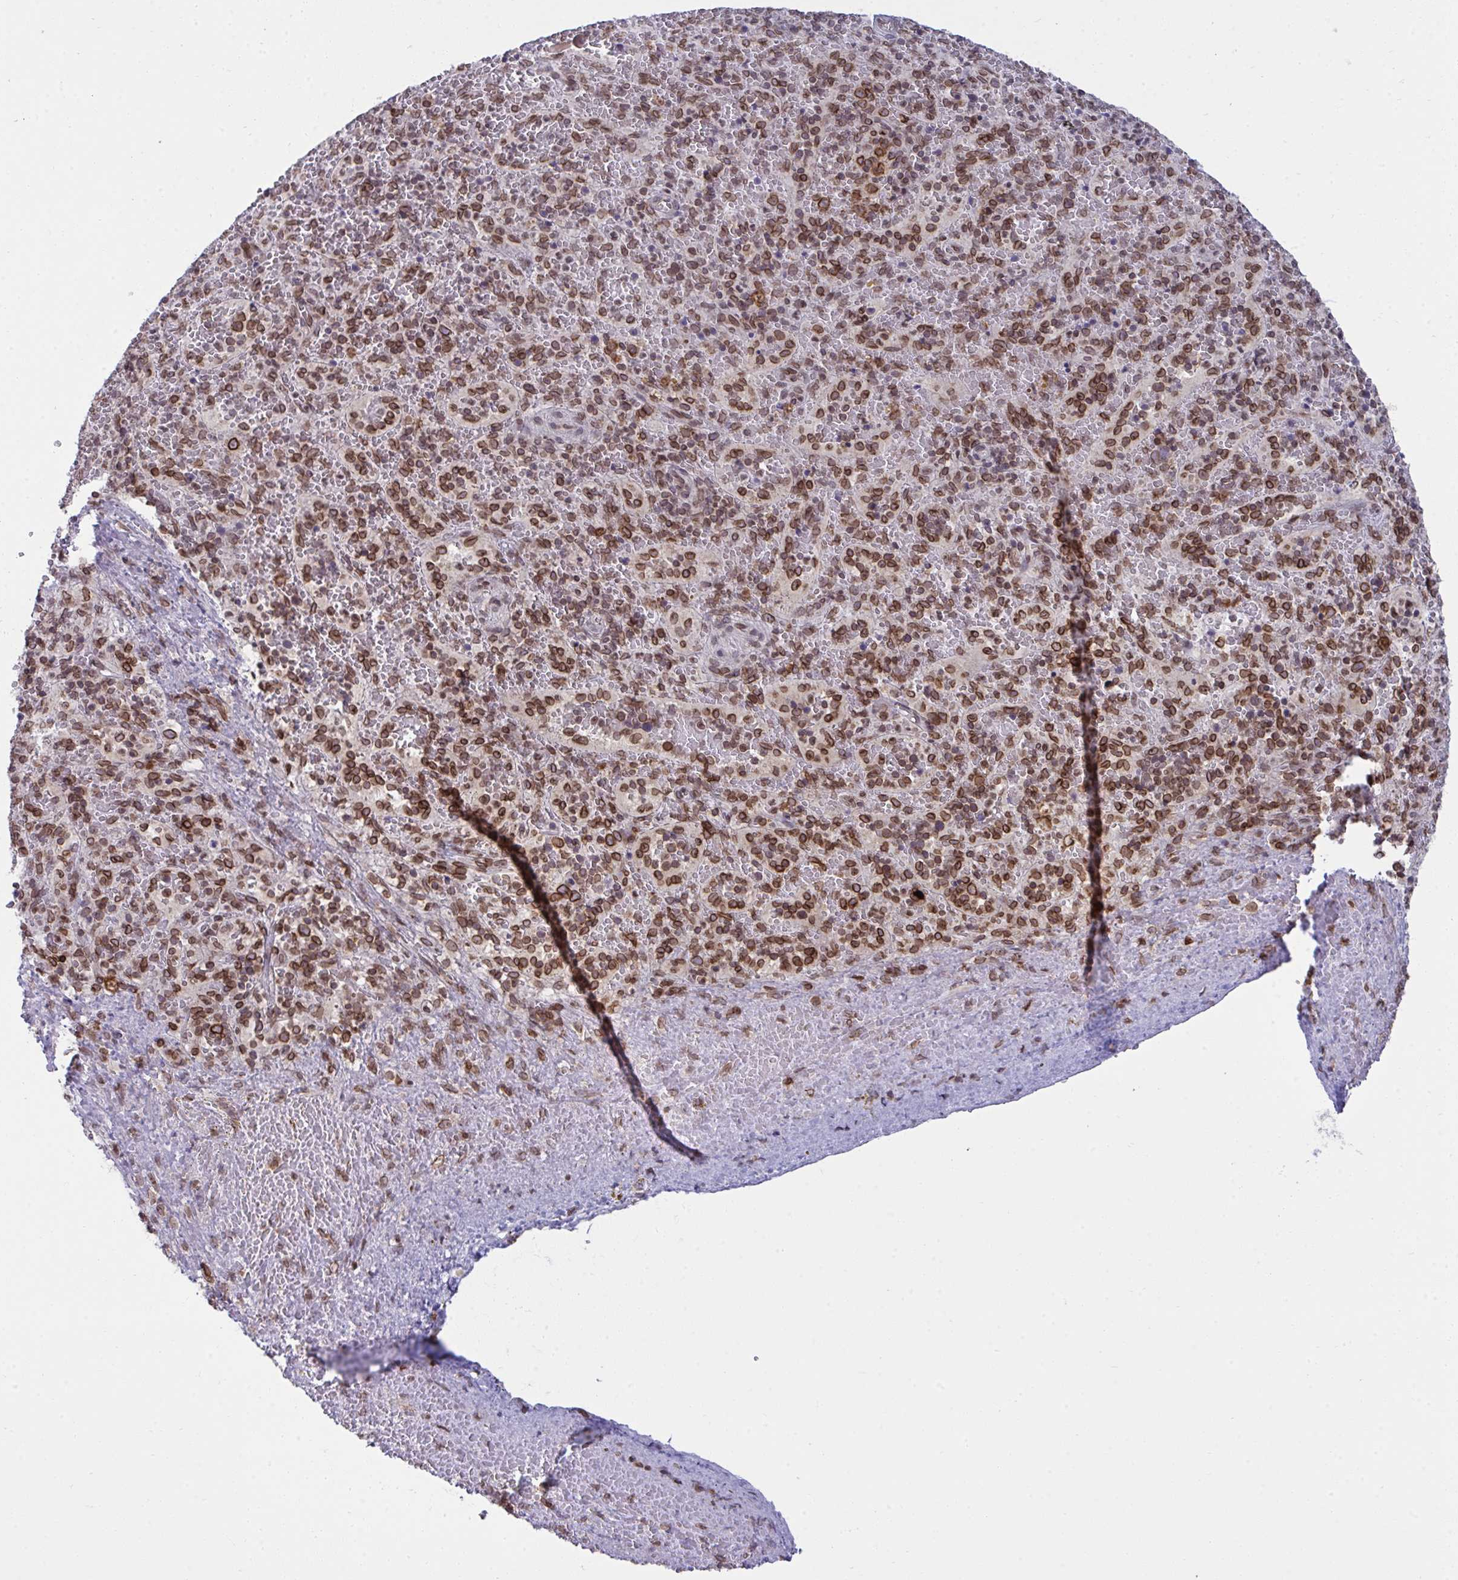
{"staining": {"intensity": "moderate", "quantity": ">75%", "location": "cytoplasmic/membranous,nuclear"}, "tissue": "spleen", "cell_type": "Cells in red pulp", "image_type": "normal", "snomed": [{"axis": "morphology", "description": "Normal tissue, NOS"}, {"axis": "topography", "description": "Spleen"}], "caption": "Cells in red pulp demonstrate moderate cytoplasmic/membranous,nuclear positivity in about >75% of cells in unremarkable spleen. (Stains: DAB in brown, nuclei in blue, Microscopy: brightfield microscopy at high magnification).", "gene": "RANBP2", "patient": {"sex": "female", "age": 50}}